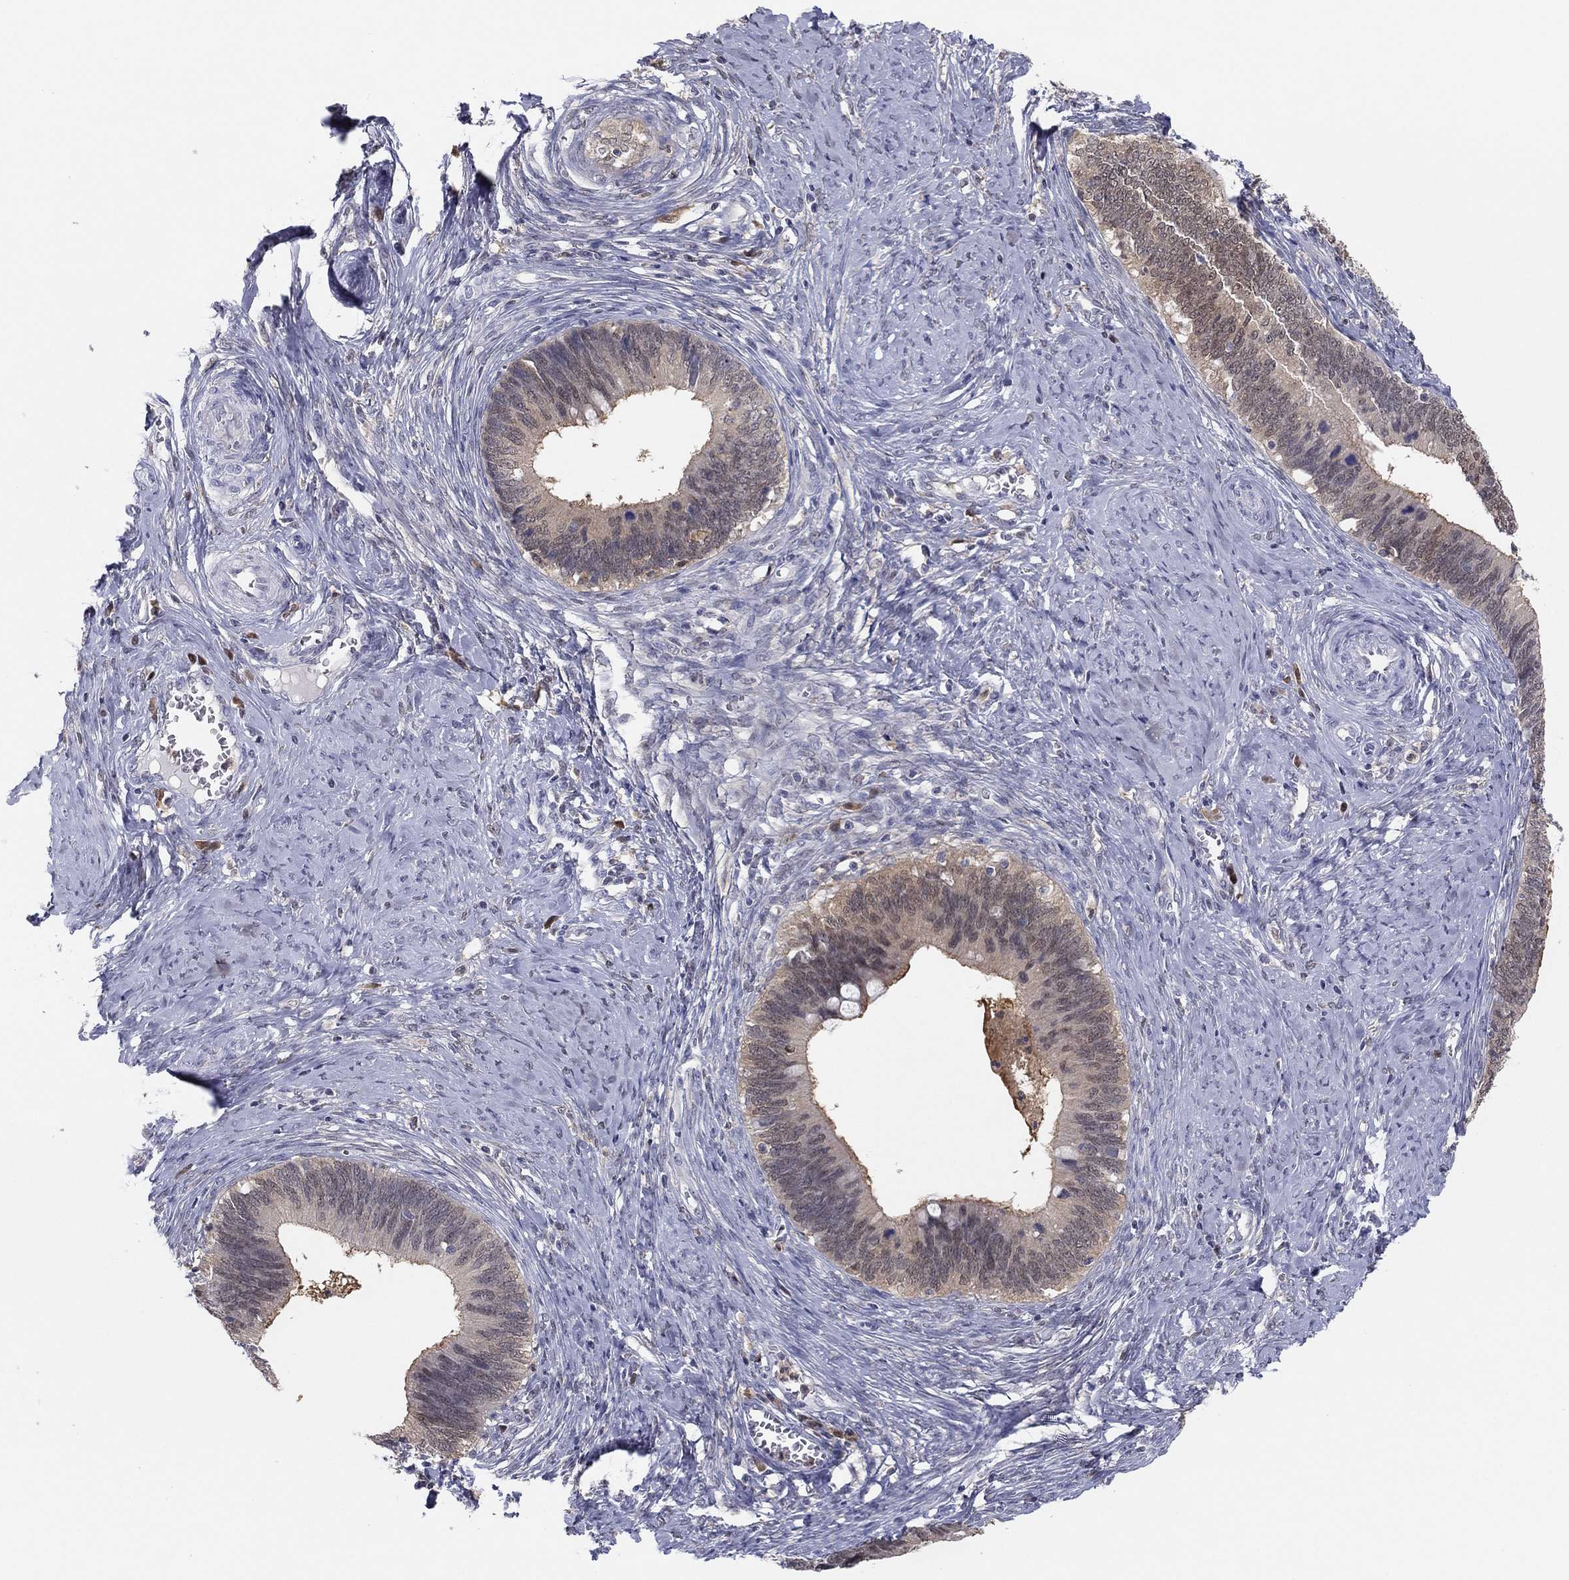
{"staining": {"intensity": "weak", "quantity": "<25%", "location": "cytoplasmic/membranous"}, "tissue": "cervical cancer", "cell_type": "Tumor cells", "image_type": "cancer", "snomed": [{"axis": "morphology", "description": "Adenocarcinoma, NOS"}, {"axis": "topography", "description": "Cervix"}], "caption": "The micrograph exhibits no significant positivity in tumor cells of cervical adenocarcinoma.", "gene": "PDXK", "patient": {"sex": "female", "age": 42}}